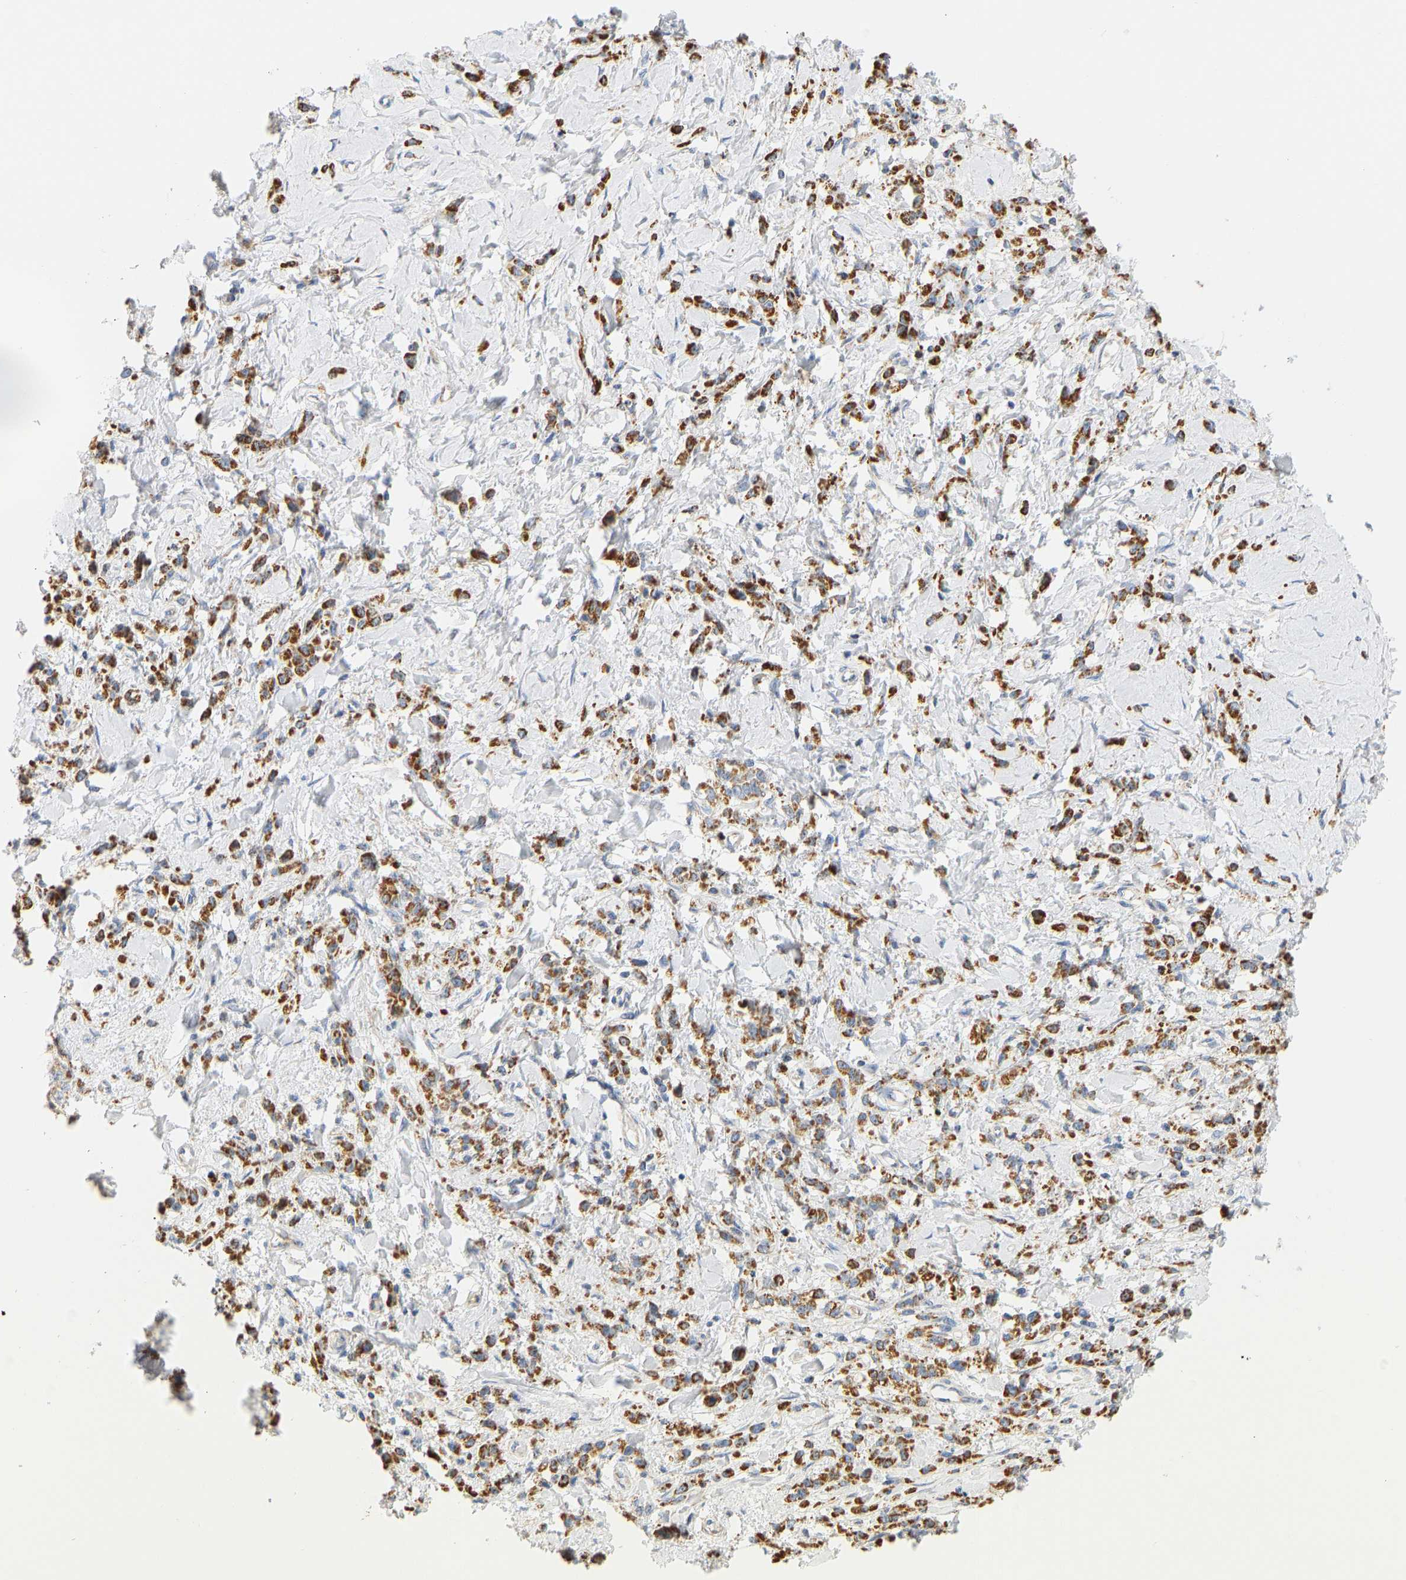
{"staining": {"intensity": "strong", "quantity": ">75%", "location": "cytoplasmic/membranous"}, "tissue": "stomach cancer", "cell_type": "Tumor cells", "image_type": "cancer", "snomed": [{"axis": "morphology", "description": "Normal tissue, NOS"}, {"axis": "morphology", "description": "Adenocarcinoma, NOS"}, {"axis": "topography", "description": "Stomach"}], "caption": "IHC photomicrograph of human stomach cancer (adenocarcinoma) stained for a protein (brown), which reveals high levels of strong cytoplasmic/membranous expression in about >75% of tumor cells.", "gene": "GRPEL2", "patient": {"sex": "male", "age": 82}}